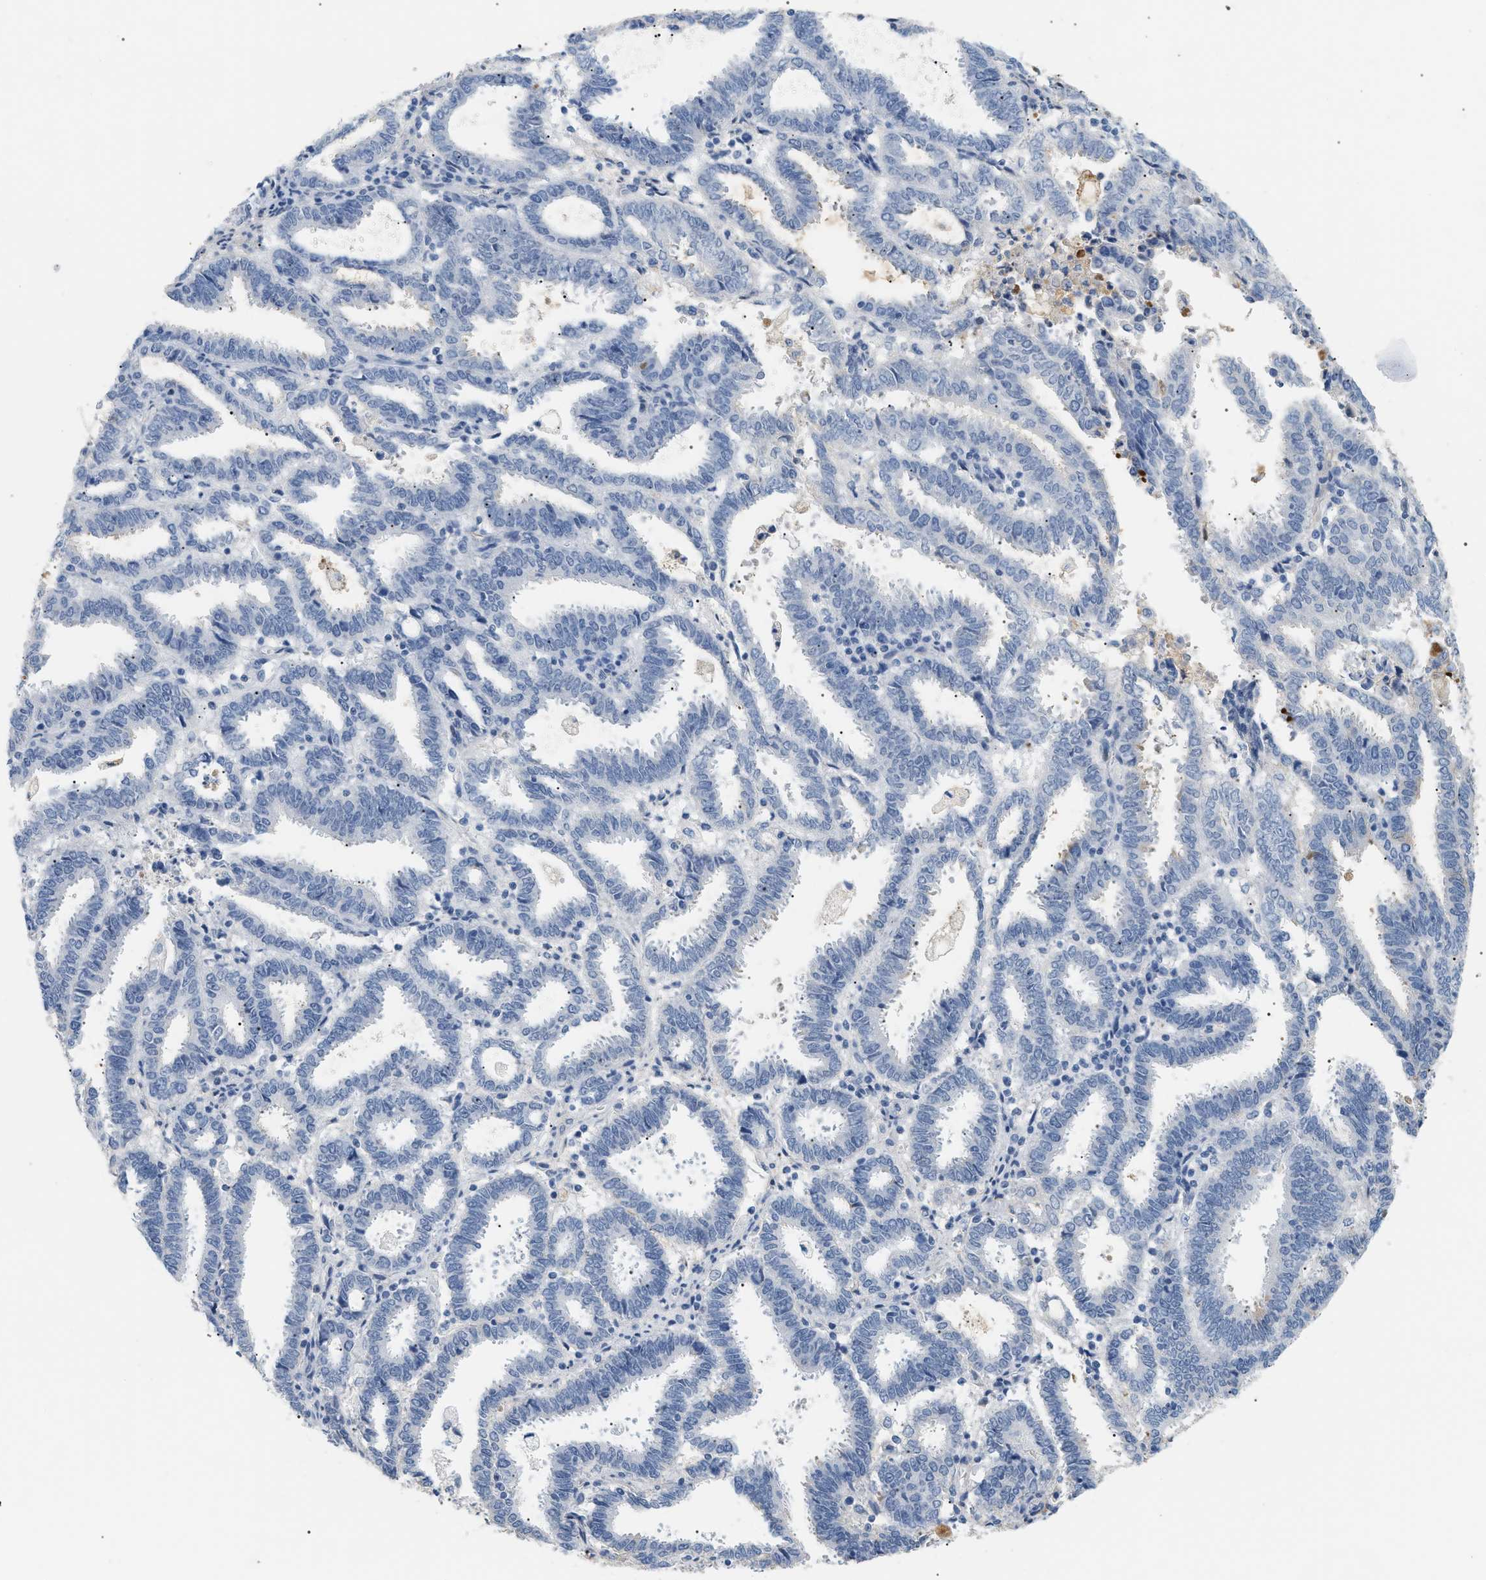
{"staining": {"intensity": "negative", "quantity": "none", "location": "none"}, "tissue": "endometrial cancer", "cell_type": "Tumor cells", "image_type": "cancer", "snomed": [{"axis": "morphology", "description": "Adenocarcinoma, NOS"}, {"axis": "topography", "description": "Uterus"}], "caption": "An immunohistochemistry photomicrograph of endometrial cancer is shown. There is no staining in tumor cells of endometrial cancer.", "gene": "CFH", "patient": {"sex": "female", "age": 83}}